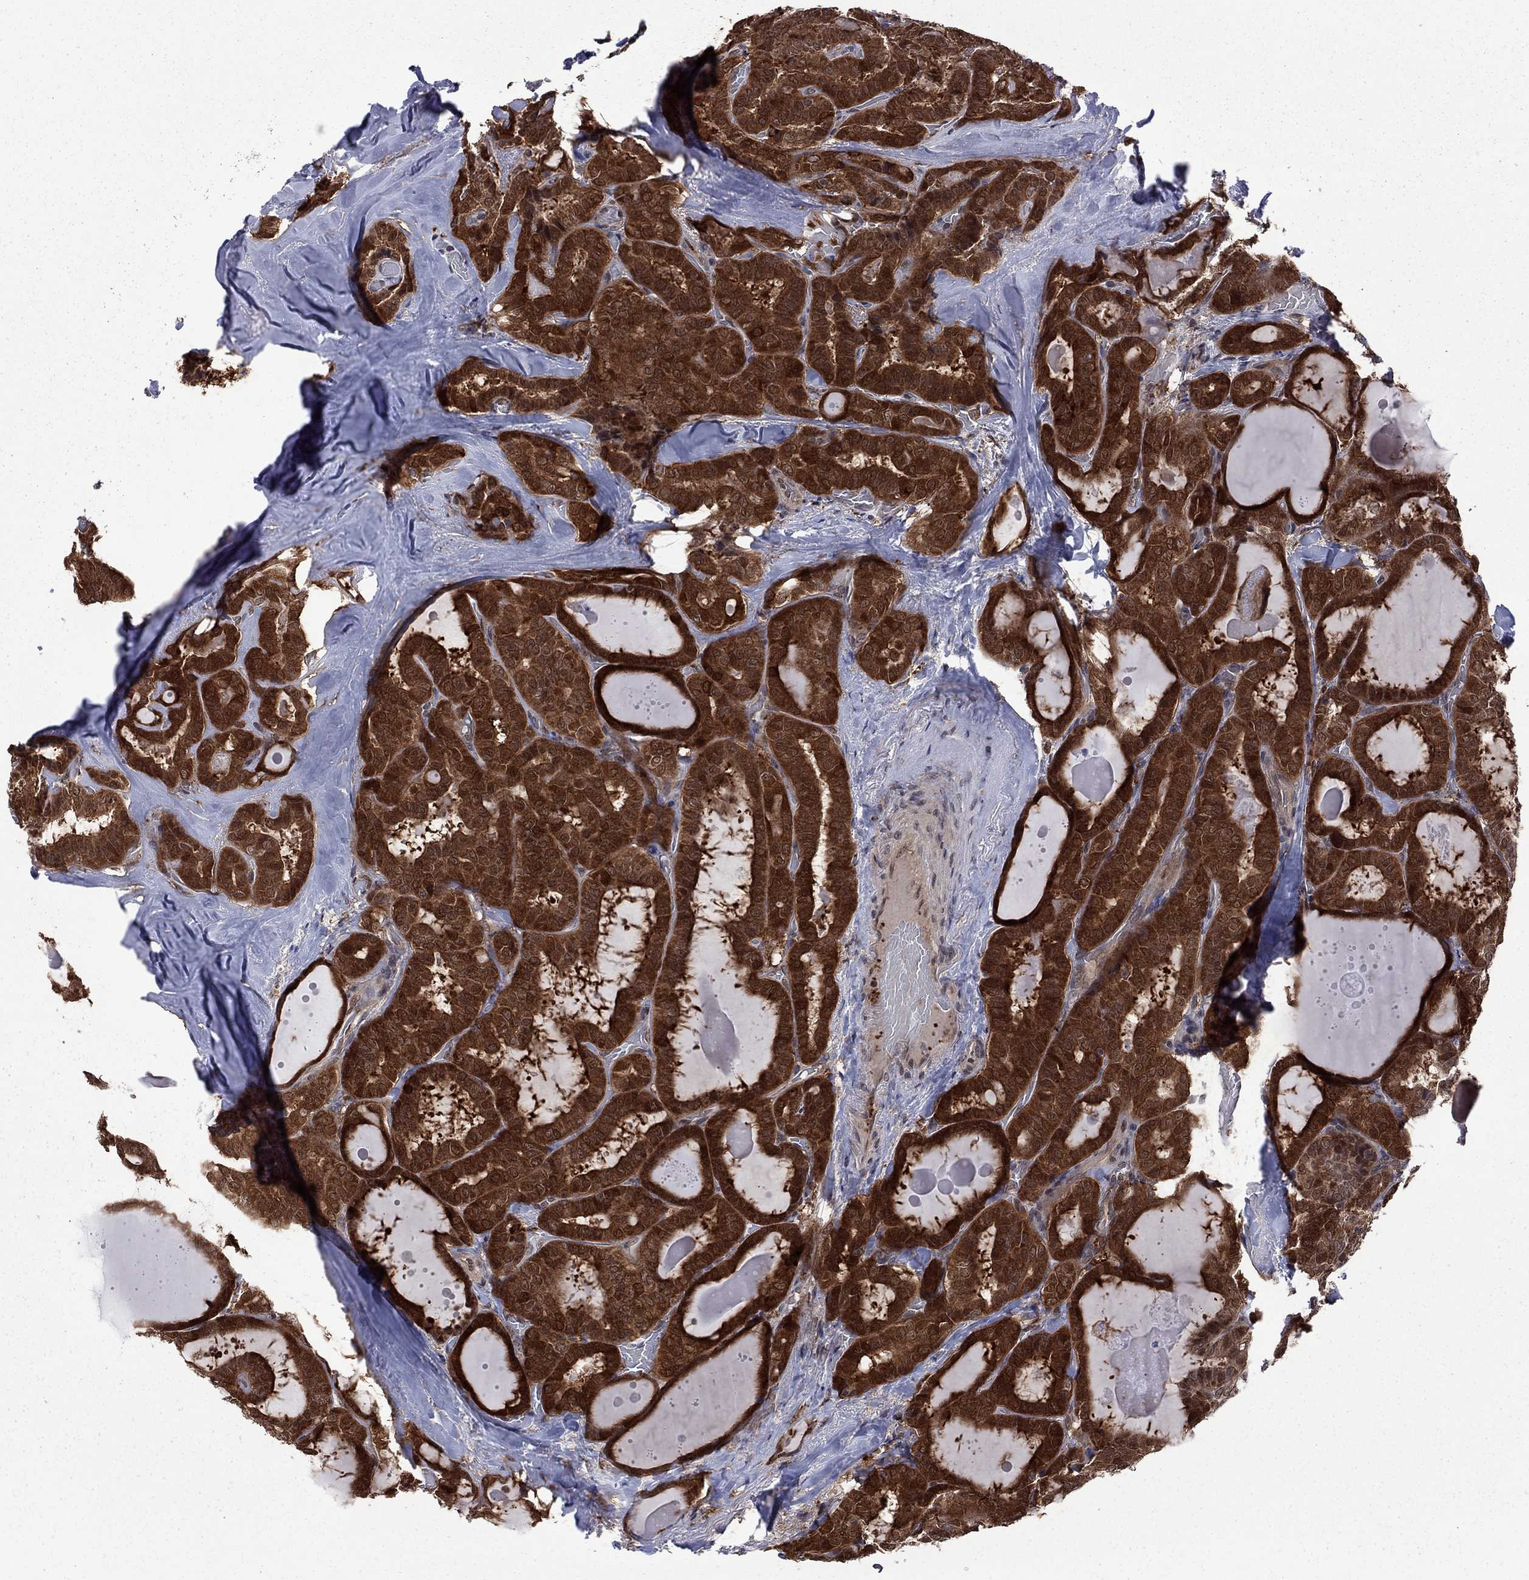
{"staining": {"intensity": "strong", "quantity": ">75%", "location": "cytoplasmic/membranous"}, "tissue": "thyroid cancer", "cell_type": "Tumor cells", "image_type": "cancer", "snomed": [{"axis": "morphology", "description": "Papillary adenocarcinoma, NOS"}, {"axis": "topography", "description": "Thyroid gland"}], "caption": "Immunohistochemistry (IHC) micrograph of thyroid cancer (papillary adenocarcinoma) stained for a protein (brown), which demonstrates high levels of strong cytoplasmic/membranous expression in about >75% of tumor cells.", "gene": "GPAA1", "patient": {"sex": "female", "age": 39}}